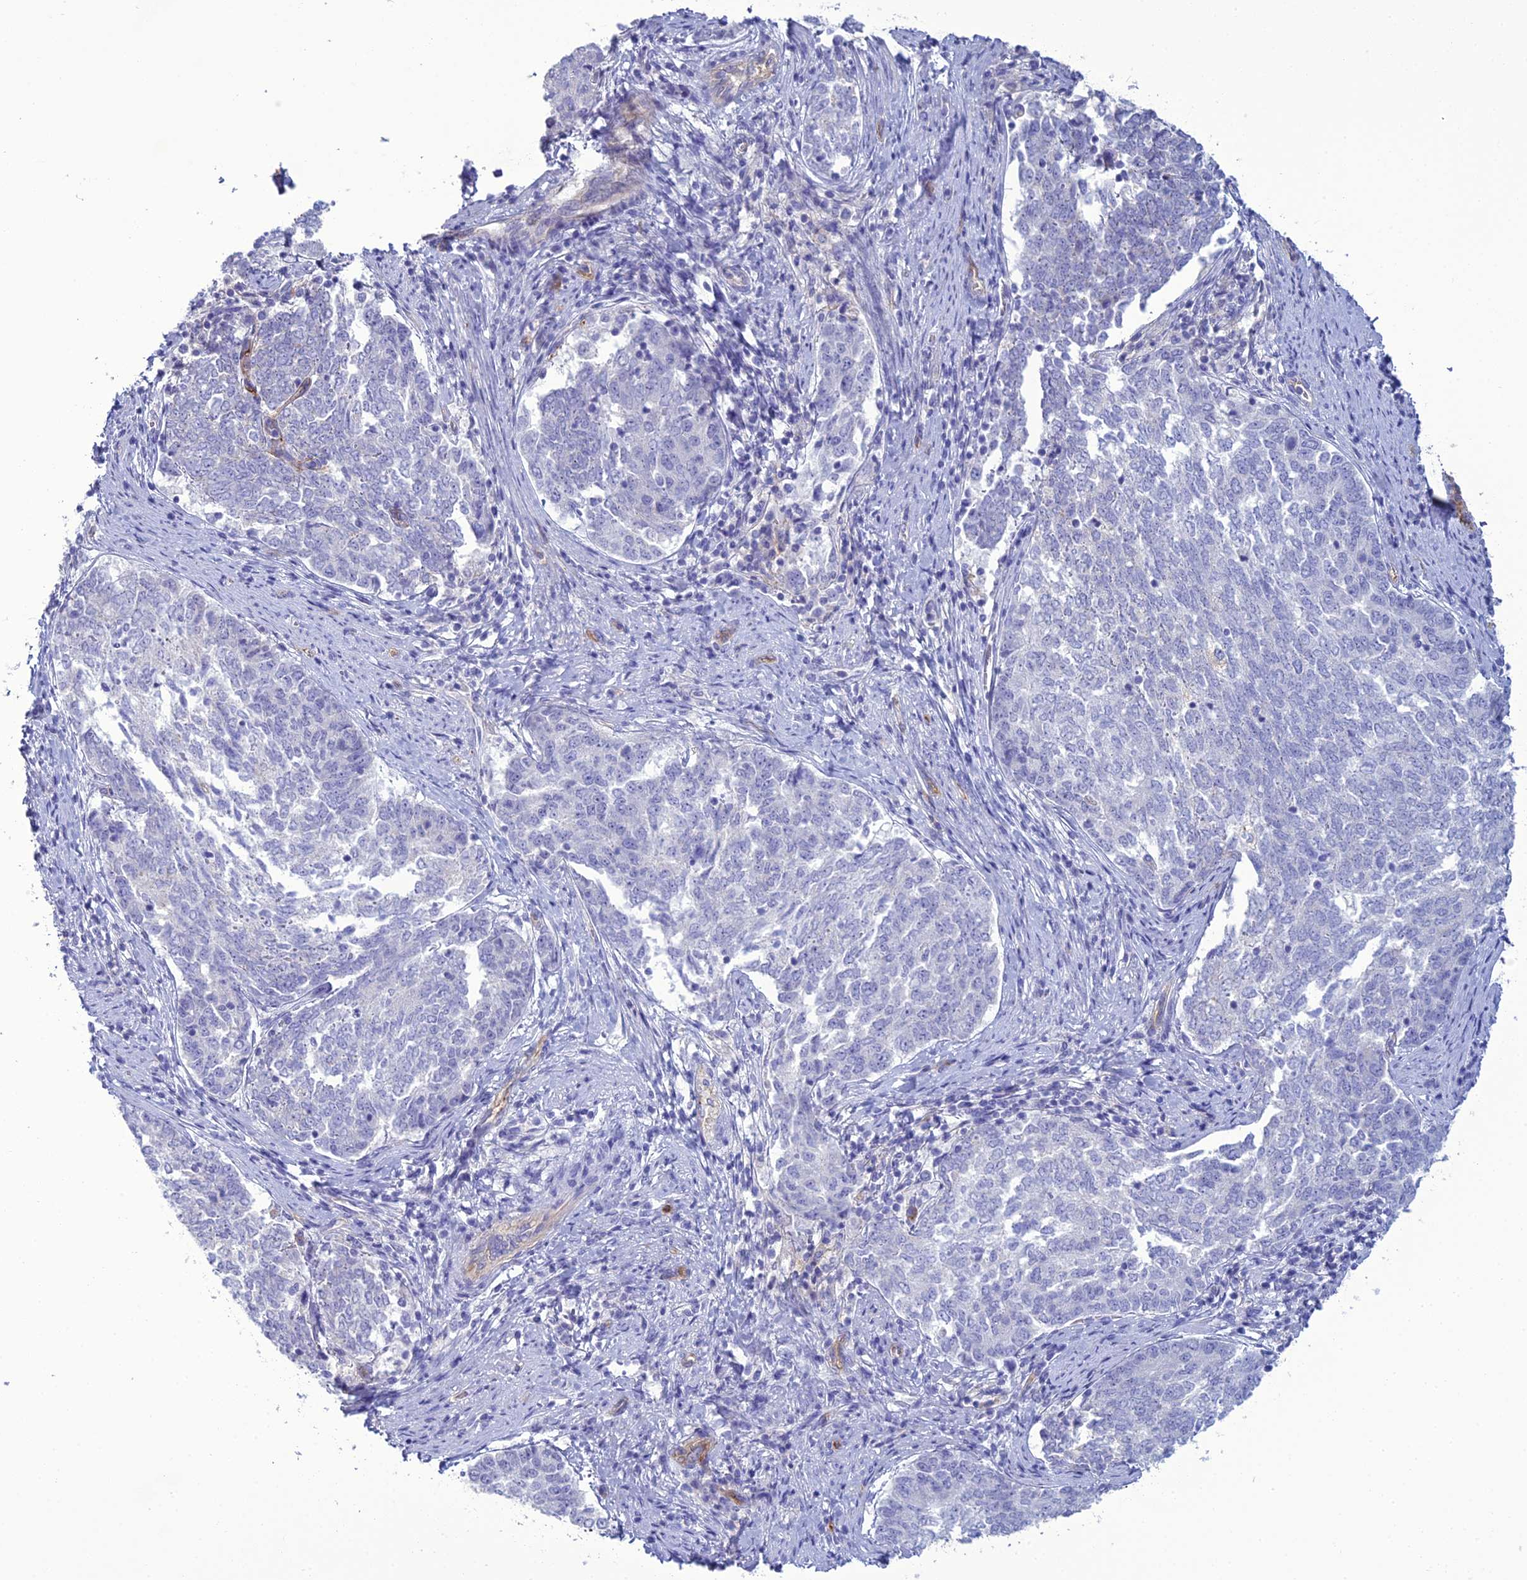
{"staining": {"intensity": "negative", "quantity": "none", "location": "none"}, "tissue": "endometrial cancer", "cell_type": "Tumor cells", "image_type": "cancer", "snomed": [{"axis": "morphology", "description": "Adenocarcinoma, NOS"}, {"axis": "topography", "description": "Endometrium"}], "caption": "Tumor cells are negative for brown protein staining in adenocarcinoma (endometrial).", "gene": "ACE", "patient": {"sex": "female", "age": 80}}